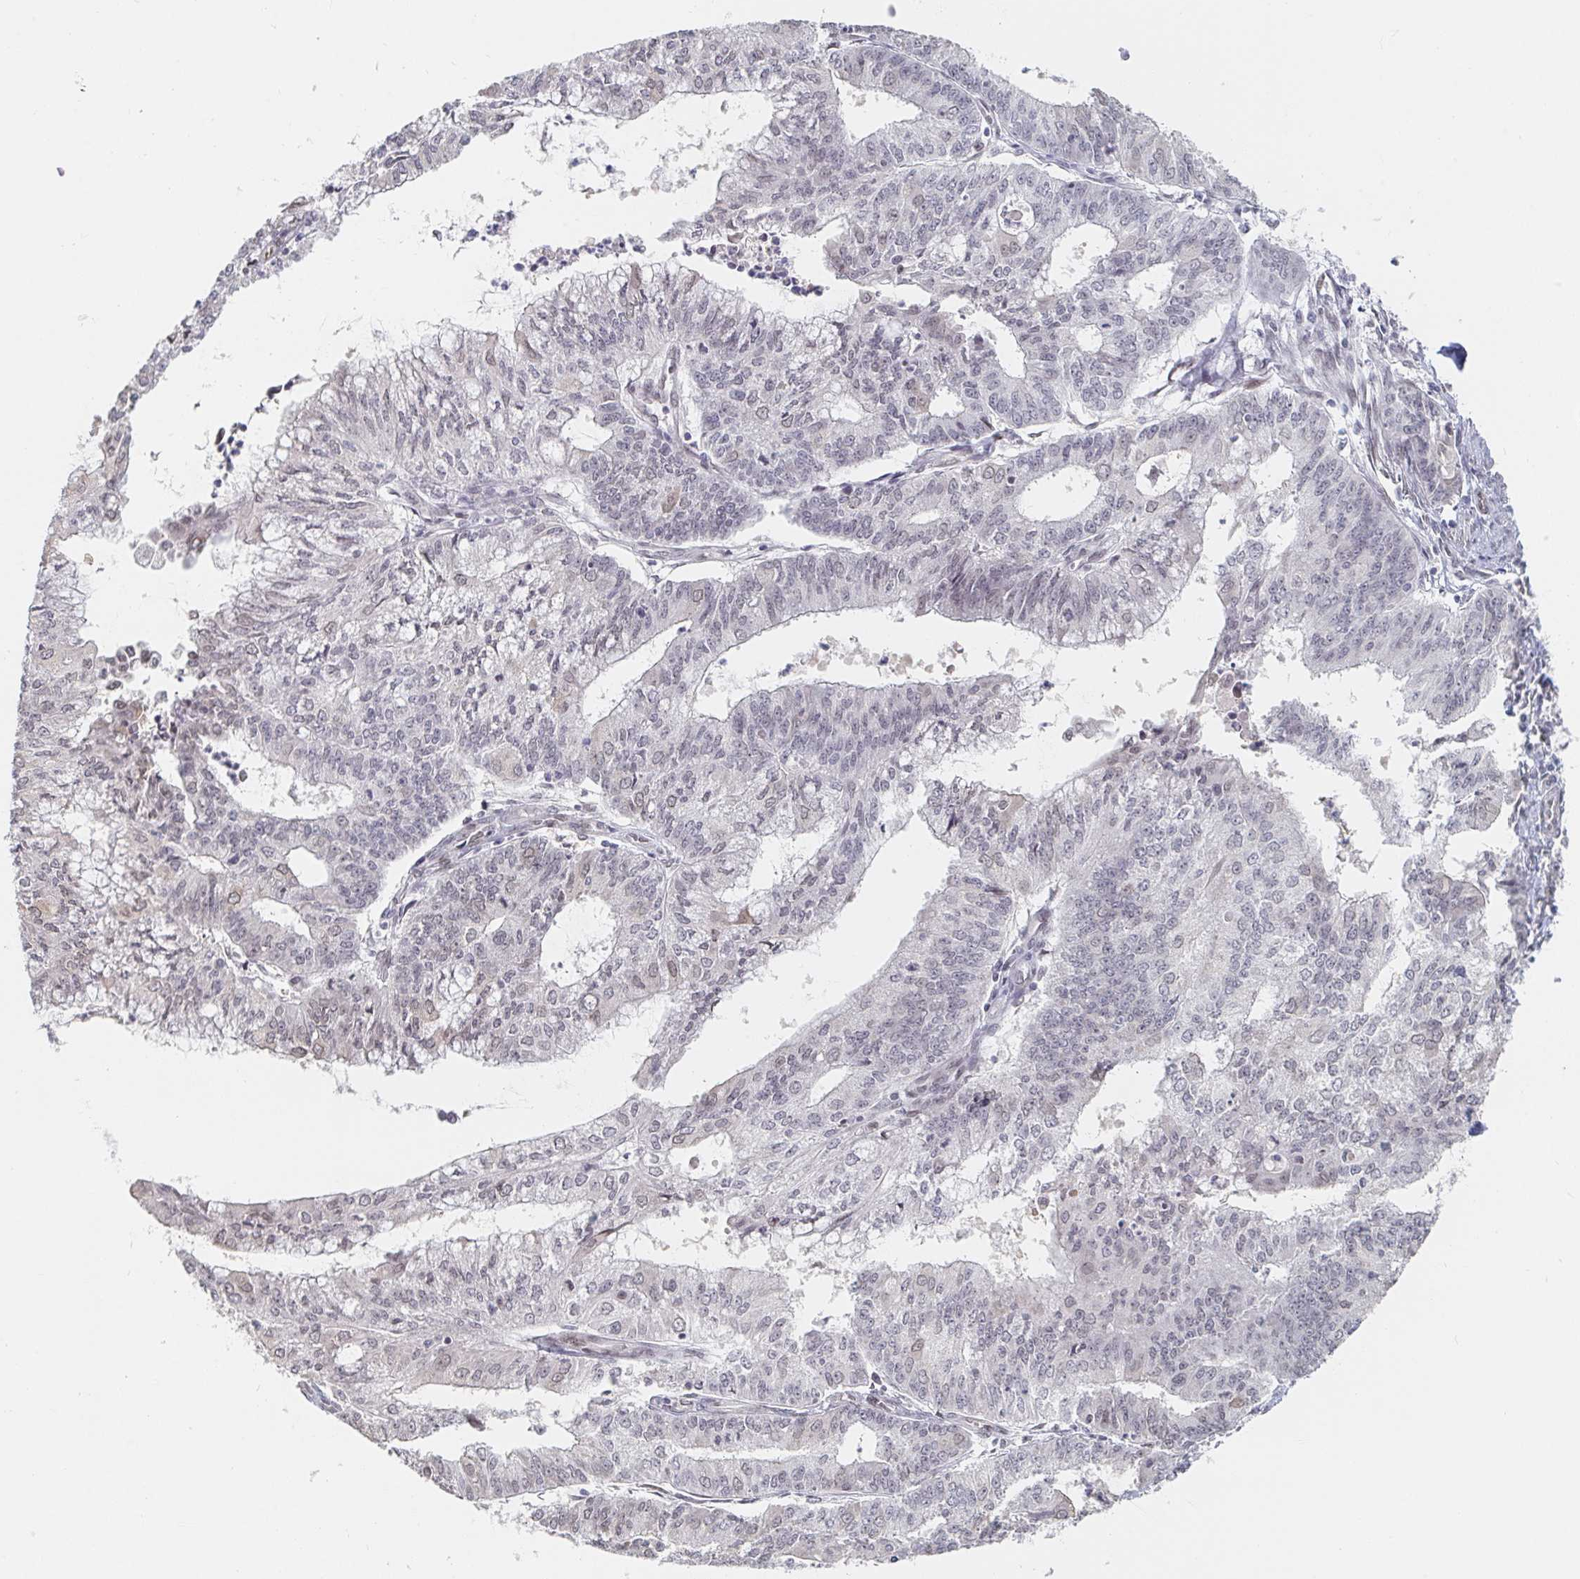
{"staining": {"intensity": "negative", "quantity": "none", "location": "none"}, "tissue": "endometrial cancer", "cell_type": "Tumor cells", "image_type": "cancer", "snomed": [{"axis": "morphology", "description": "Adenocarcinoma, NOS"}, {"axis": "topography", "description": "Endometrium"}], "caption": "High magnification brightfield microscopy of endometrial adenocarcinoma stained with DAB (brown) and counterstained with hematoxylin (blue): tumor cells show no significant positivity.", "gene": "CHD2", "patient": {"sex": "female", "age": 61}}